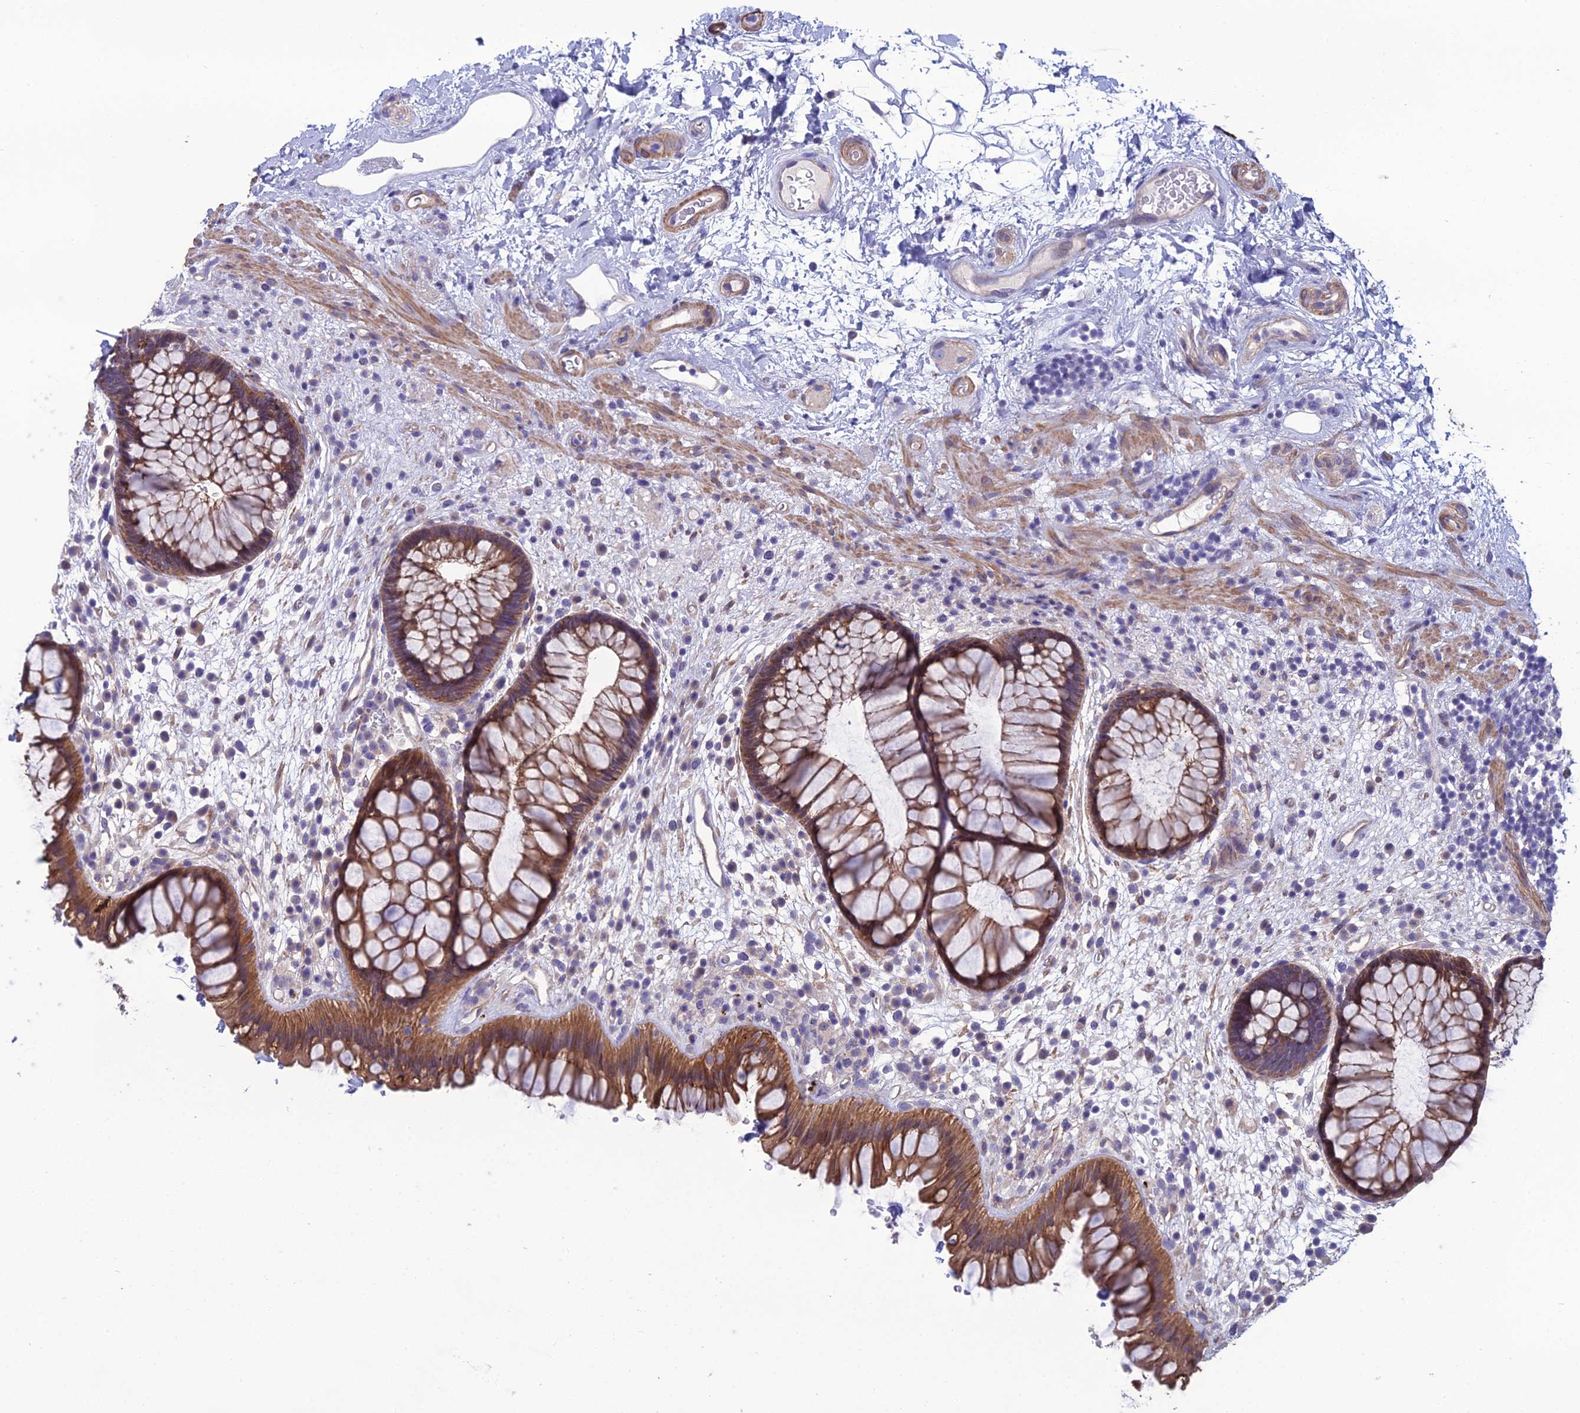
{"staining": {"intensity": "moderate", "quantity": ">75%", "location": "cytoplasmic/membranous"}, "tissue": "rectum", "cell_type": "Glandular cells", "image_type": "normal", "snomed": [{"axis": "morphology", "description": "Normal tissue, NOS"}, {"axis": "topography", "description": "Rectum"}], "caption": "The micrograph exhibits immunohistochemical staining of benign rectum. There is moderate cytoplasmic/membranous expression is present in about >75% of glandular cells.", "gene": "LZTS2", "patient": {"sex": "male", "age": 51}}